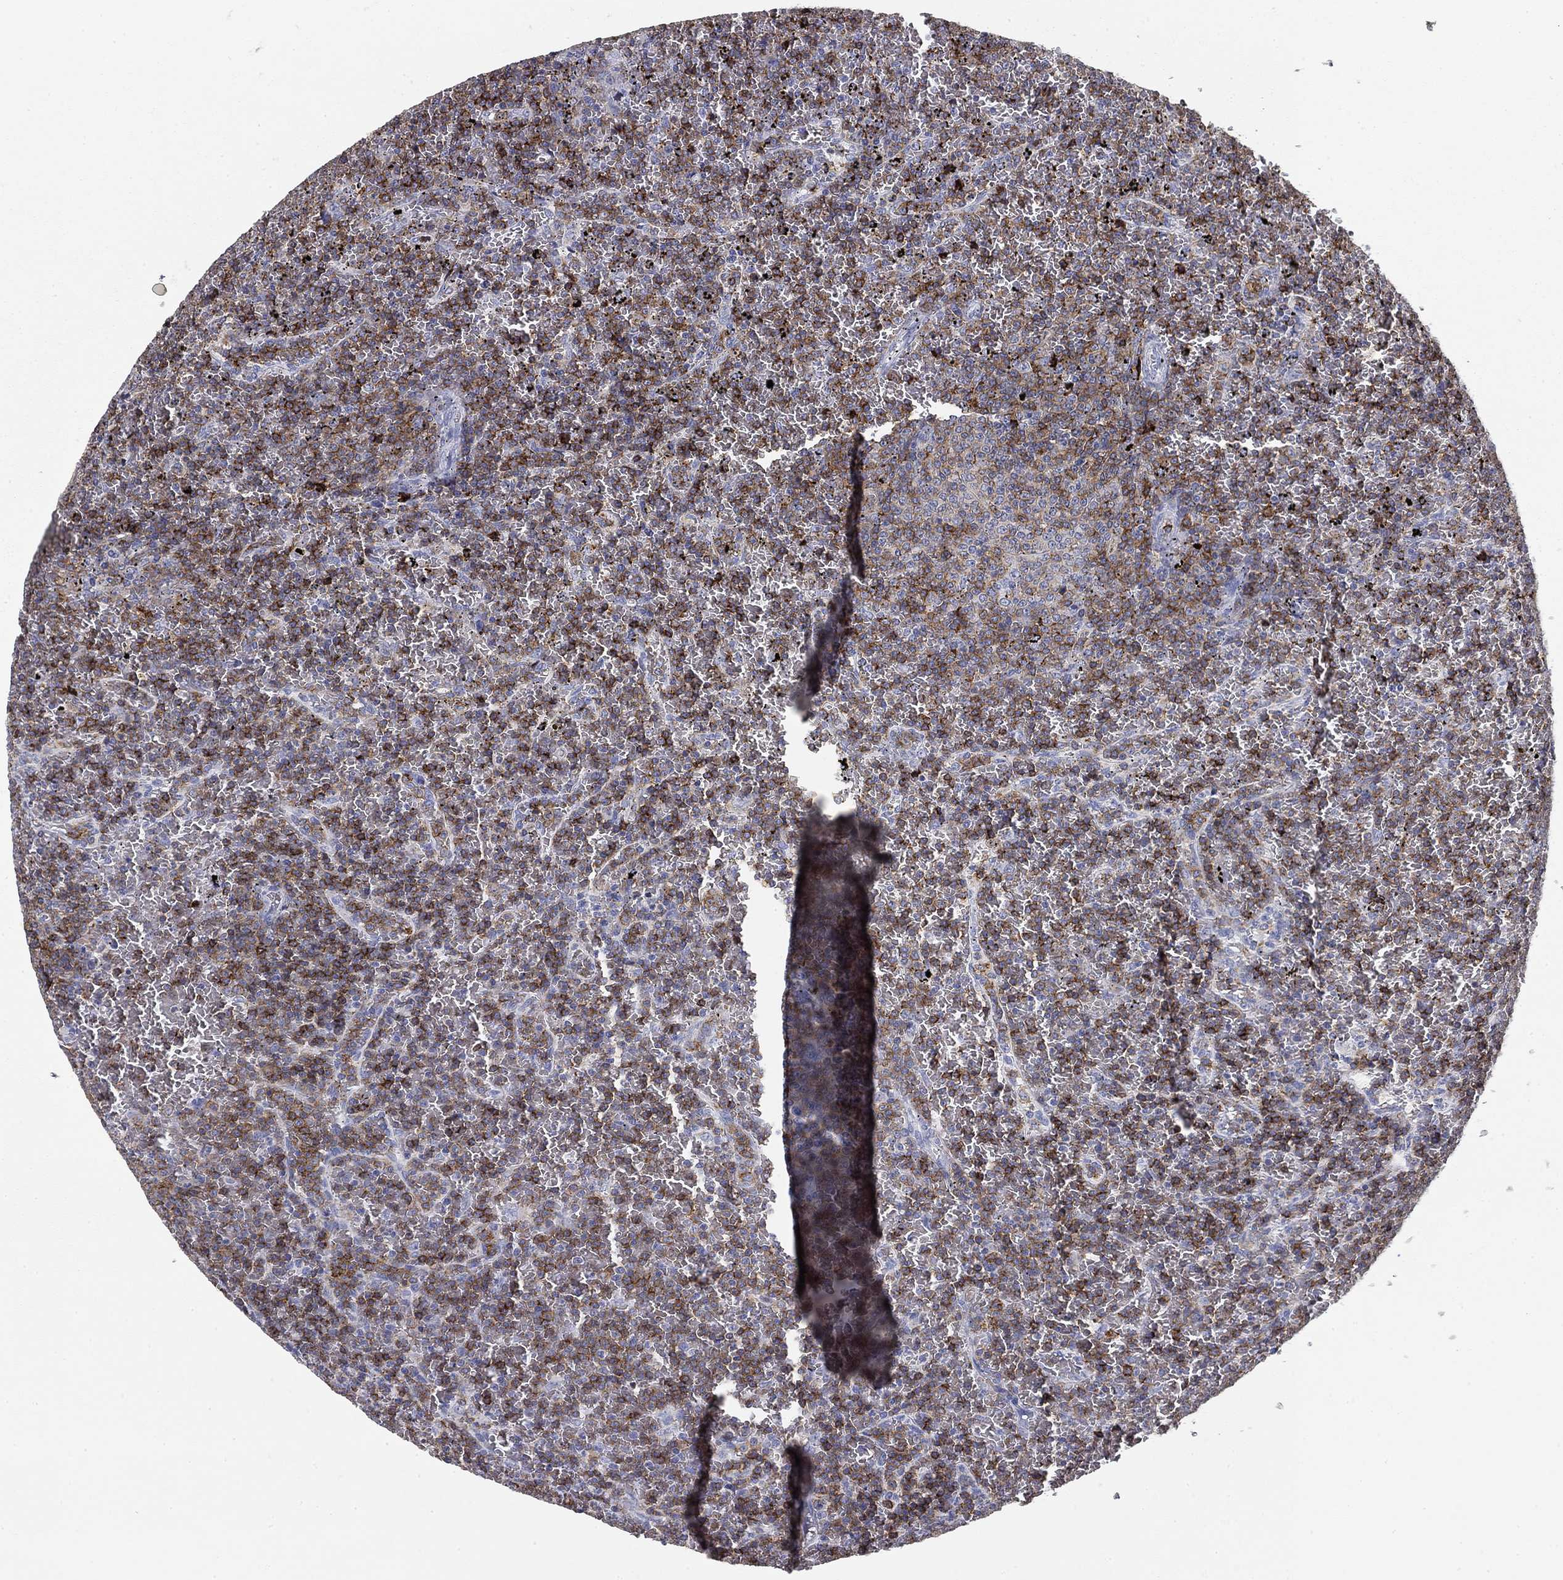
{"staining": {"intensity": "moderate", "quantity": "25%-75%", "location": "cytoplasmic/membranous"}, "tissue": "lymphoma", "cell_type": "Tumor cells", "image_type": "cancer", "snomed": [{"axis": "morphology", "description": "Malignant lymphoma, non-Hodgkin's type, Low grade"}, {"axis": "topography", "description": "Spleen"}], "caption": "Low-grade malignant lymphoma, non-Hodgkin's type stained with immunohistochemistry (IHC) exhibits moderate cytoplasmic/membranous positivity in about 25%-75% of tumor cells.", "gene": "CD79B", "patient": {"sex": "female", "age": 77}}